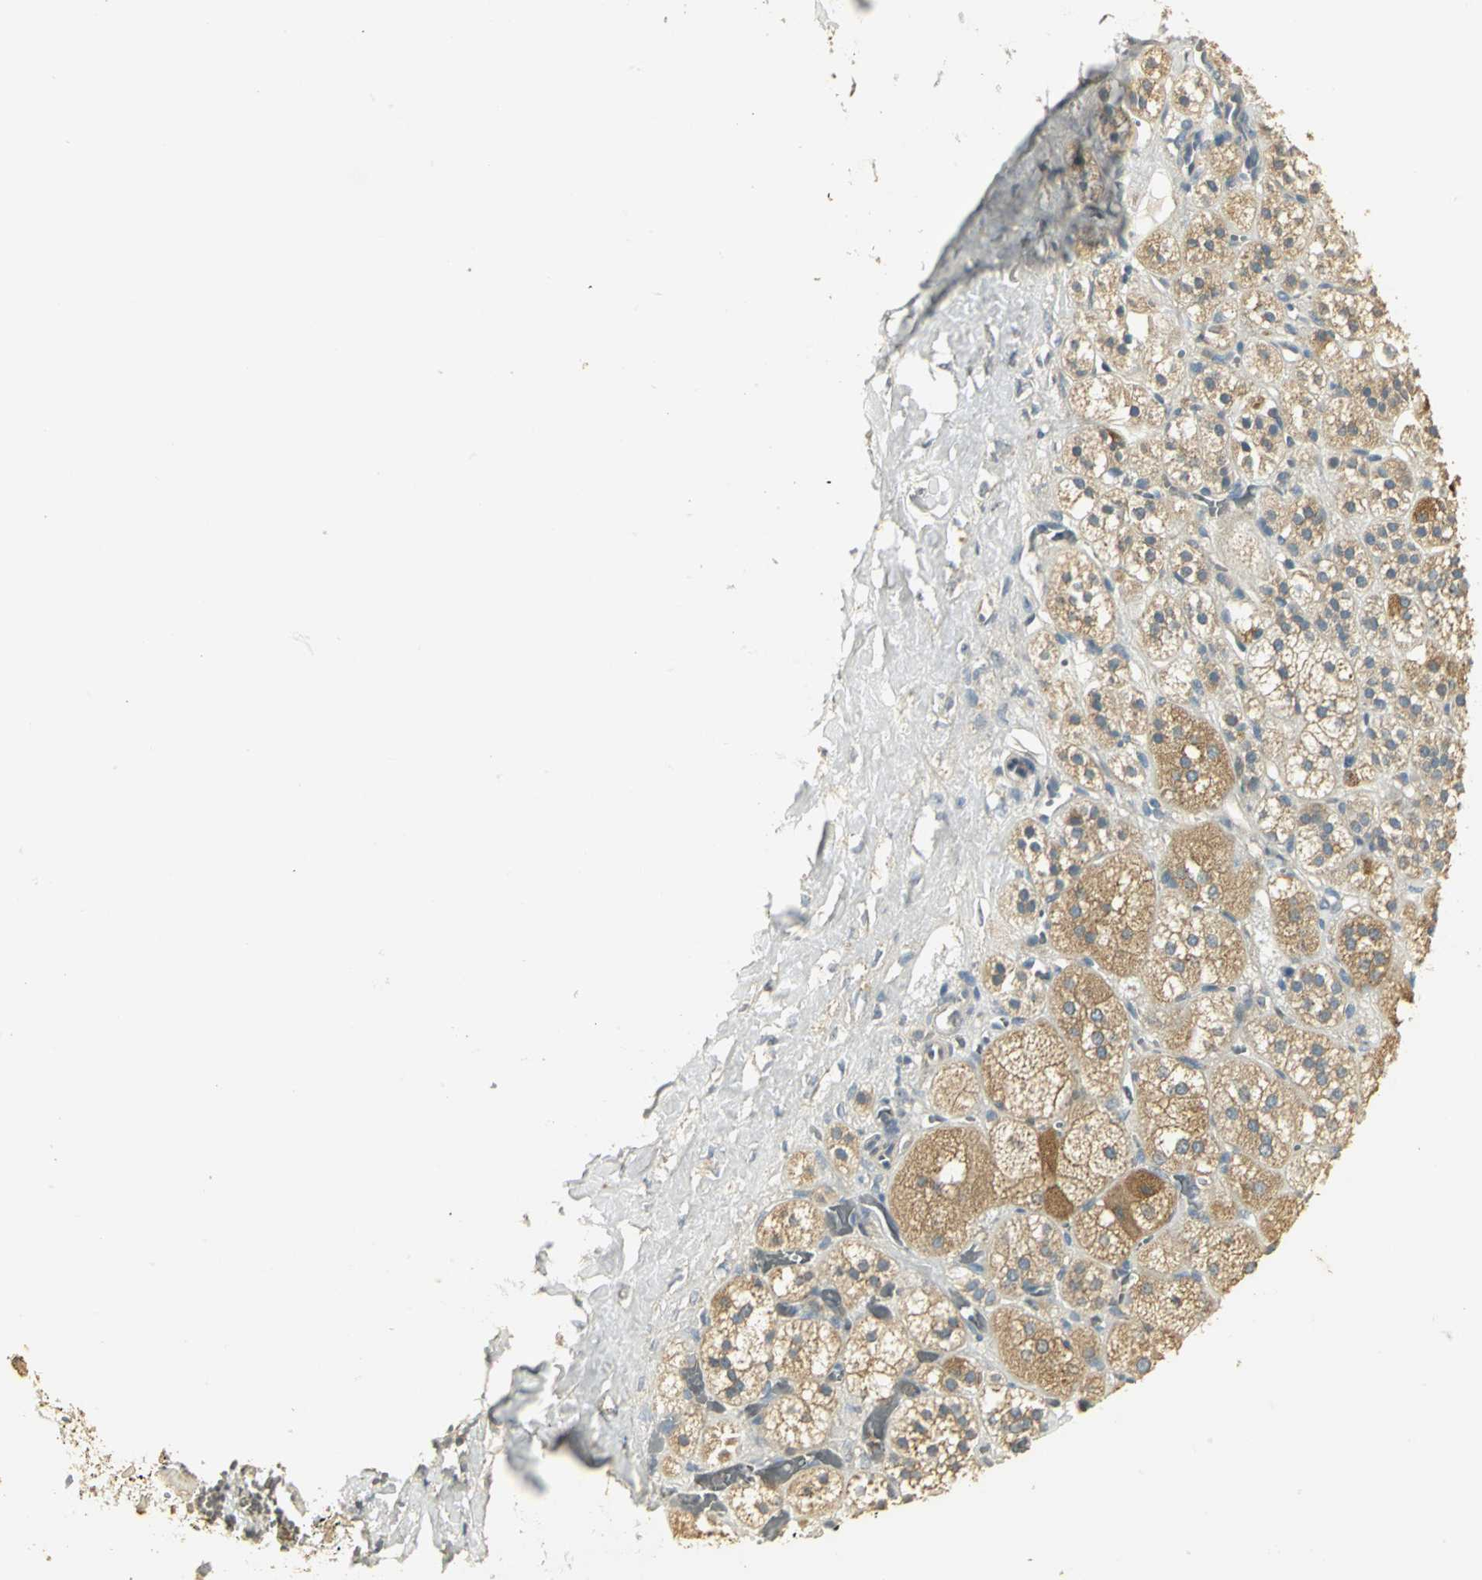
{"staining": {"intensity": "strong", "quantity": ">75%", "location": "cytoplasmic/membranous"}, "tissue": "adrenal gland", "cell_type": "Glandular cells", "image_type": "normal", "snomed": [{"axis": "morphology", "description": "Normal tissue, NOS"}, {"axis": "topography", "description": "Adrenal gland"}], "caption": "This is an image of immunohistochemistry staining of unremarkable adrenal gland, which shows strong positivity in the cytoplasmic/membranous of glandular cells.", "gene": "RARS1", "patient": {"sex": "female", "age": 71}}